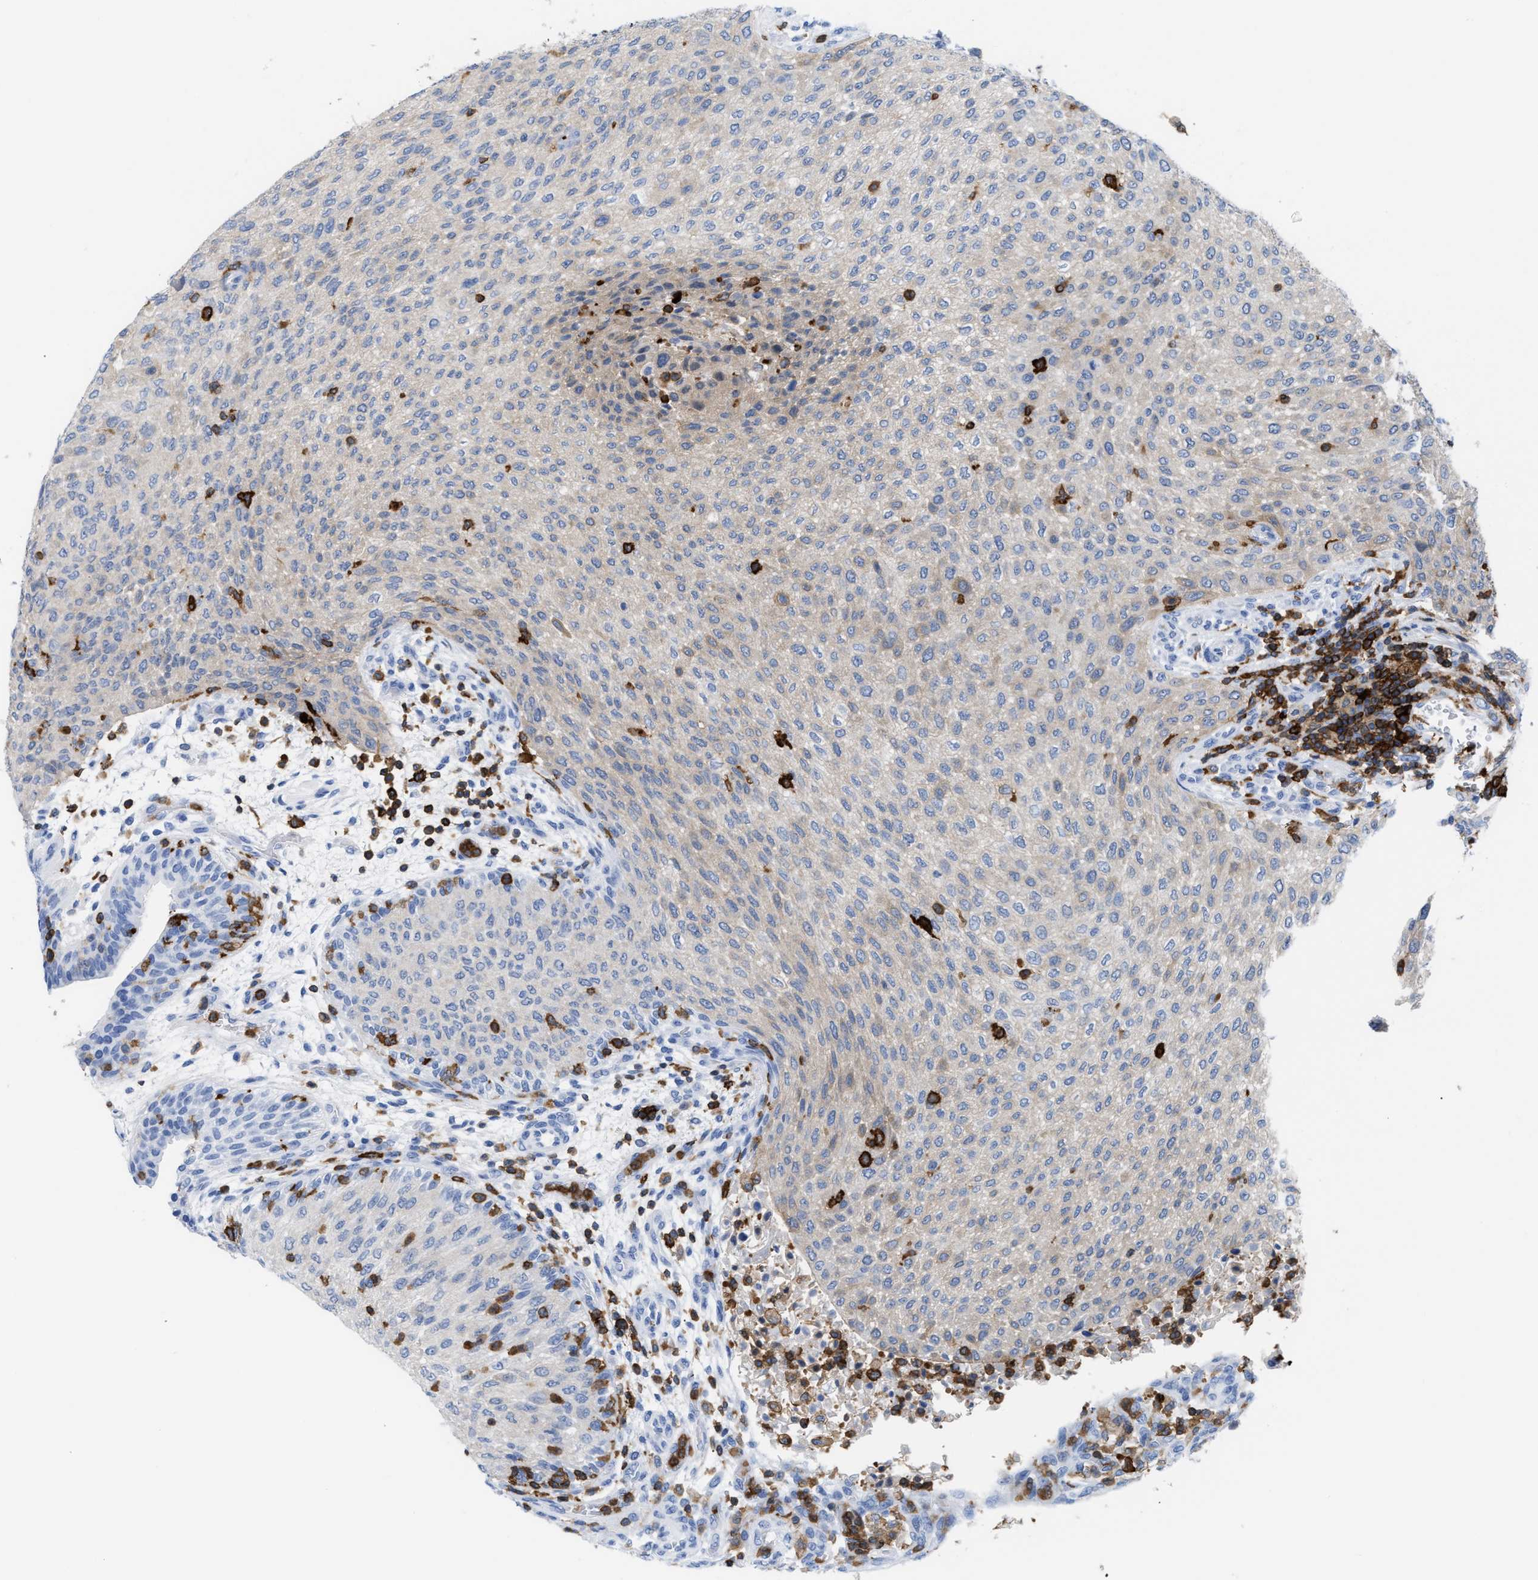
{"staining": {"intensity": "weak", "quantity": "25%-75%", "location": "cytoplasmic/membranous"}, "tissue": "urothelial cancer", "cell_type": "Tumor cells", "image_type": "cancer", "snomed": [{"axis": "morphology", "description": "Urothelial carcinoma, Low grade"}, {"axis": "morphology", "description": "Urothelial carcinoma, High grade"}, {"axis": "topography", "description": "Urinary bladder"}], "caption": "There is low levels of weak cytoplasmic/membranous staining in tumor cells of low-grade urothelial carcinoma, as demonstrated by immunohistochemical staining (brown color).", "gene": "LCP1", "patient": {"sex": "male", "age": 35}}